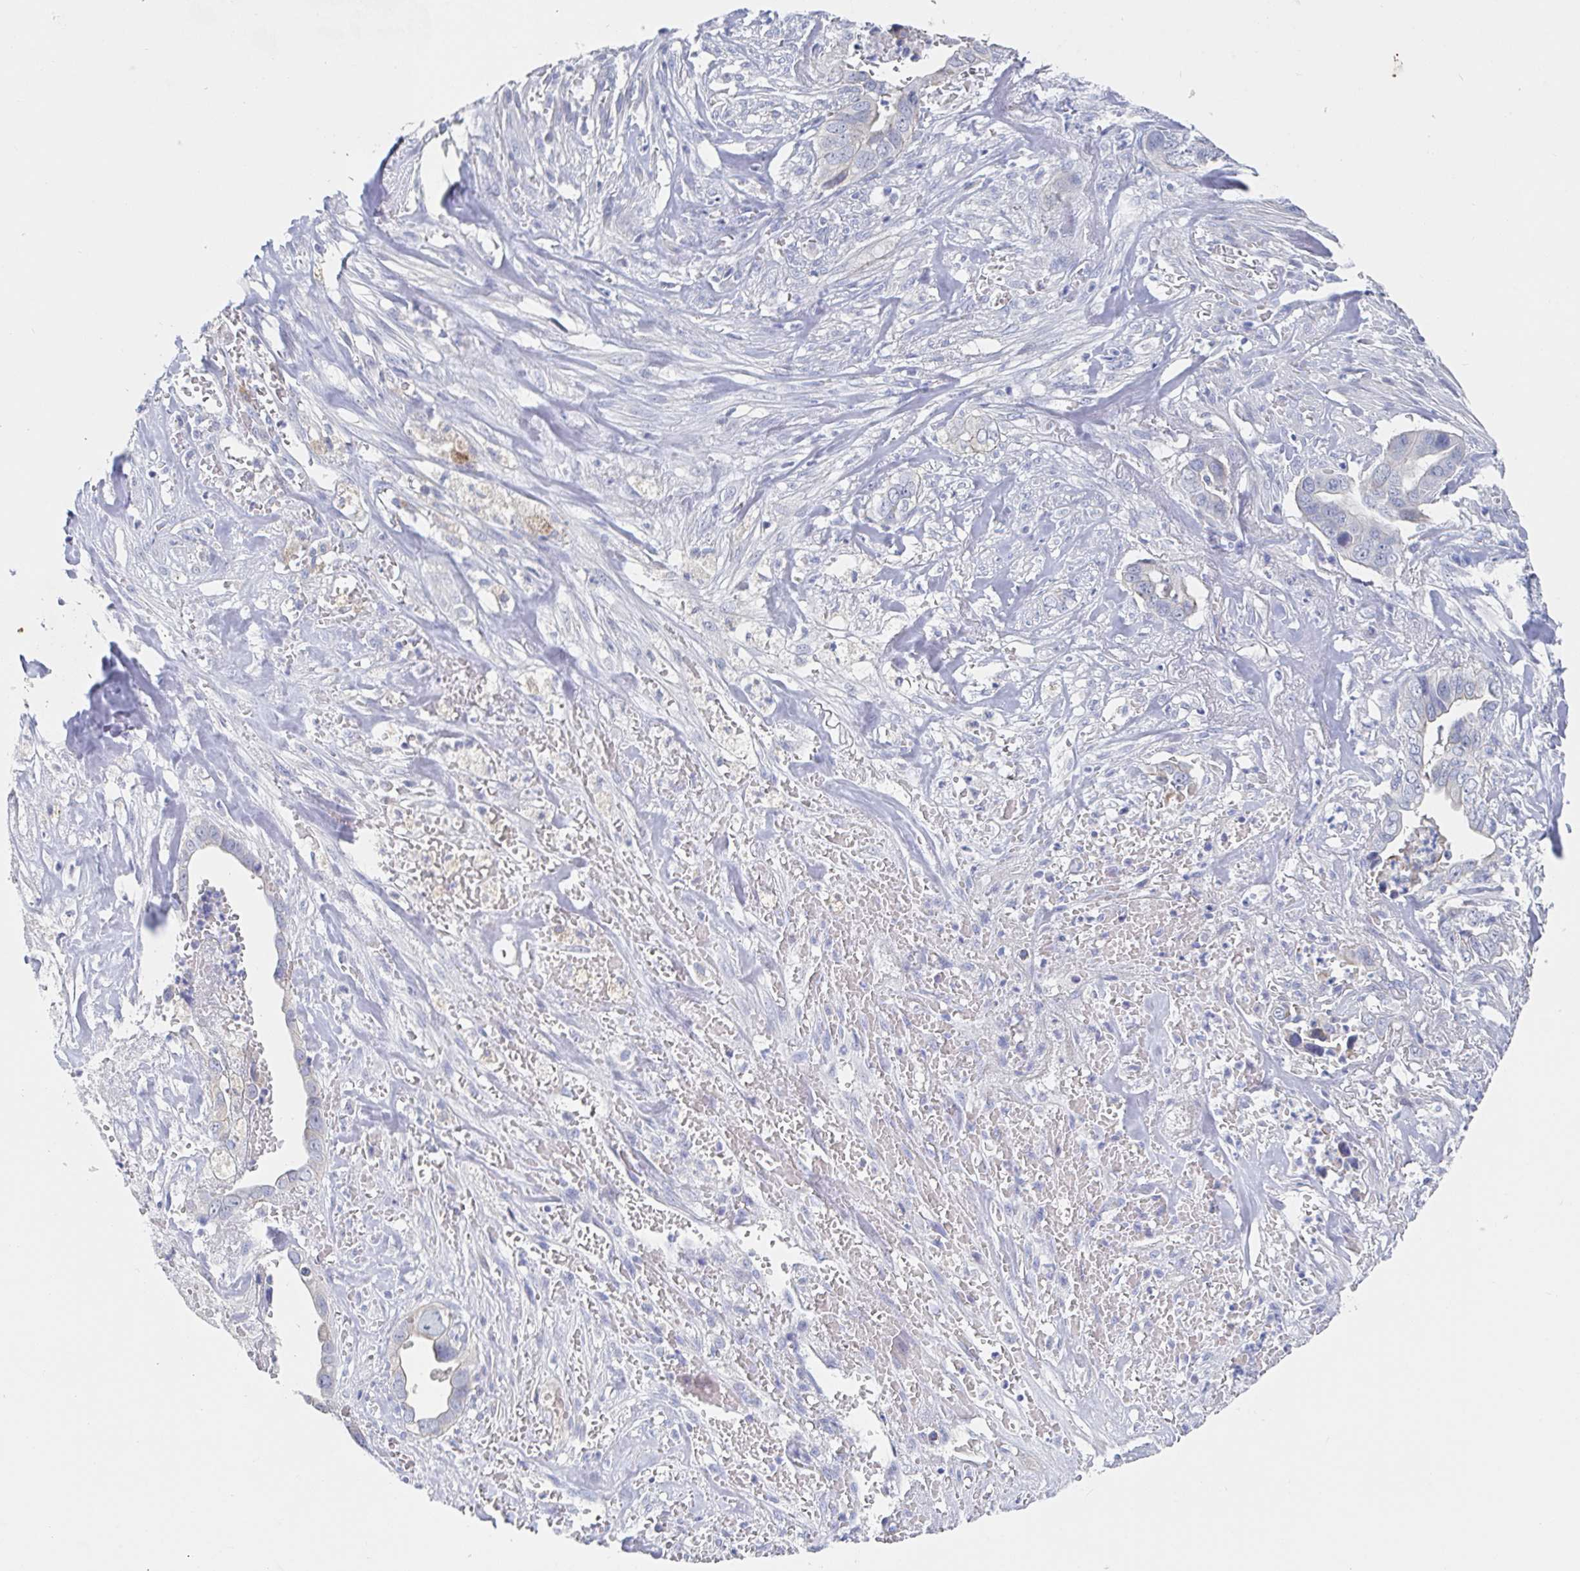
{"staining": {"intensity": "negative", "quantity": "none", "location": "none"}, "tissue": "liver cancer", "cell_type": "Tumor cells", "image_type": "cancer", "snomed": [{"axis": "morphology", "description": "Cholangiocarcinoma"}, {"axis": "topography", "description": "Liver"}], "caption": "Human liver cancer (cholangiocarcinoma) stained for a protein using immunohistochemistry (IHC) exhibits no positivity in tumor cells.", "gene": "ZNF430", "patient": {"sex": "female", "age": 79}}